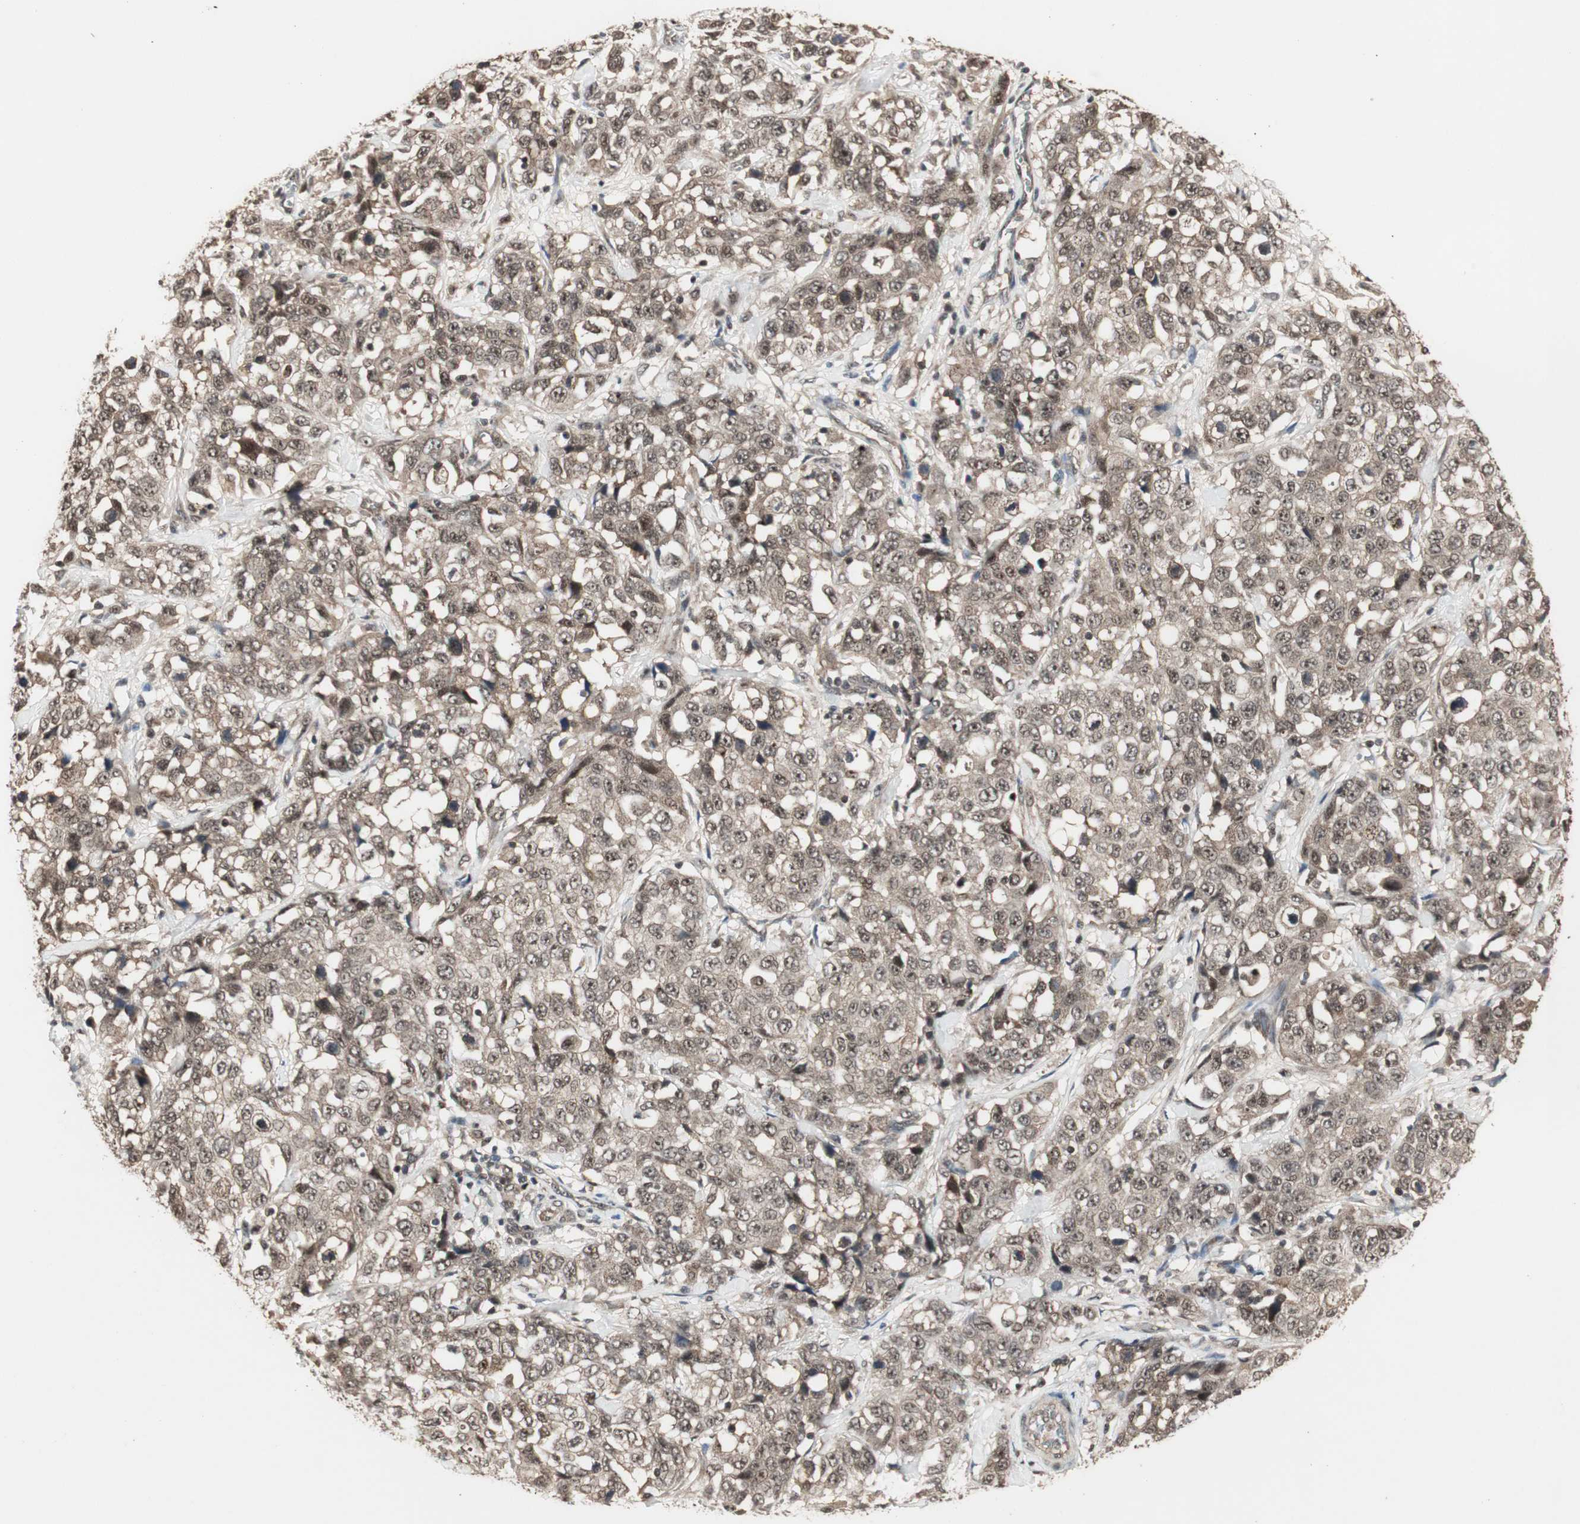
{"staining": {"intensity": "weak", "quantity": ">75%", "location": "cytoplasmic/membranous,nuclear"}, "tissue": "stomach cancer", "cell_type": "Tumor cells", "image_type": "cancer", "snomed": [{"axis": "morphology", "description": "Normal tissue, NOS"}, {"axis": "morphology", "description": "Adenocarcinoma, NOS"}, {"axis": "topography", "description": "Stomach"}], "caption": "Immunohistochemical staining of adenocarcinoma (stomach) reveals low levels of weak cytoplasmic/membranous and nuclear expression in approximately >75% of tumor cells.", "gene": "CSNK2B", "patient": {"sex": "male", "age": 48}}